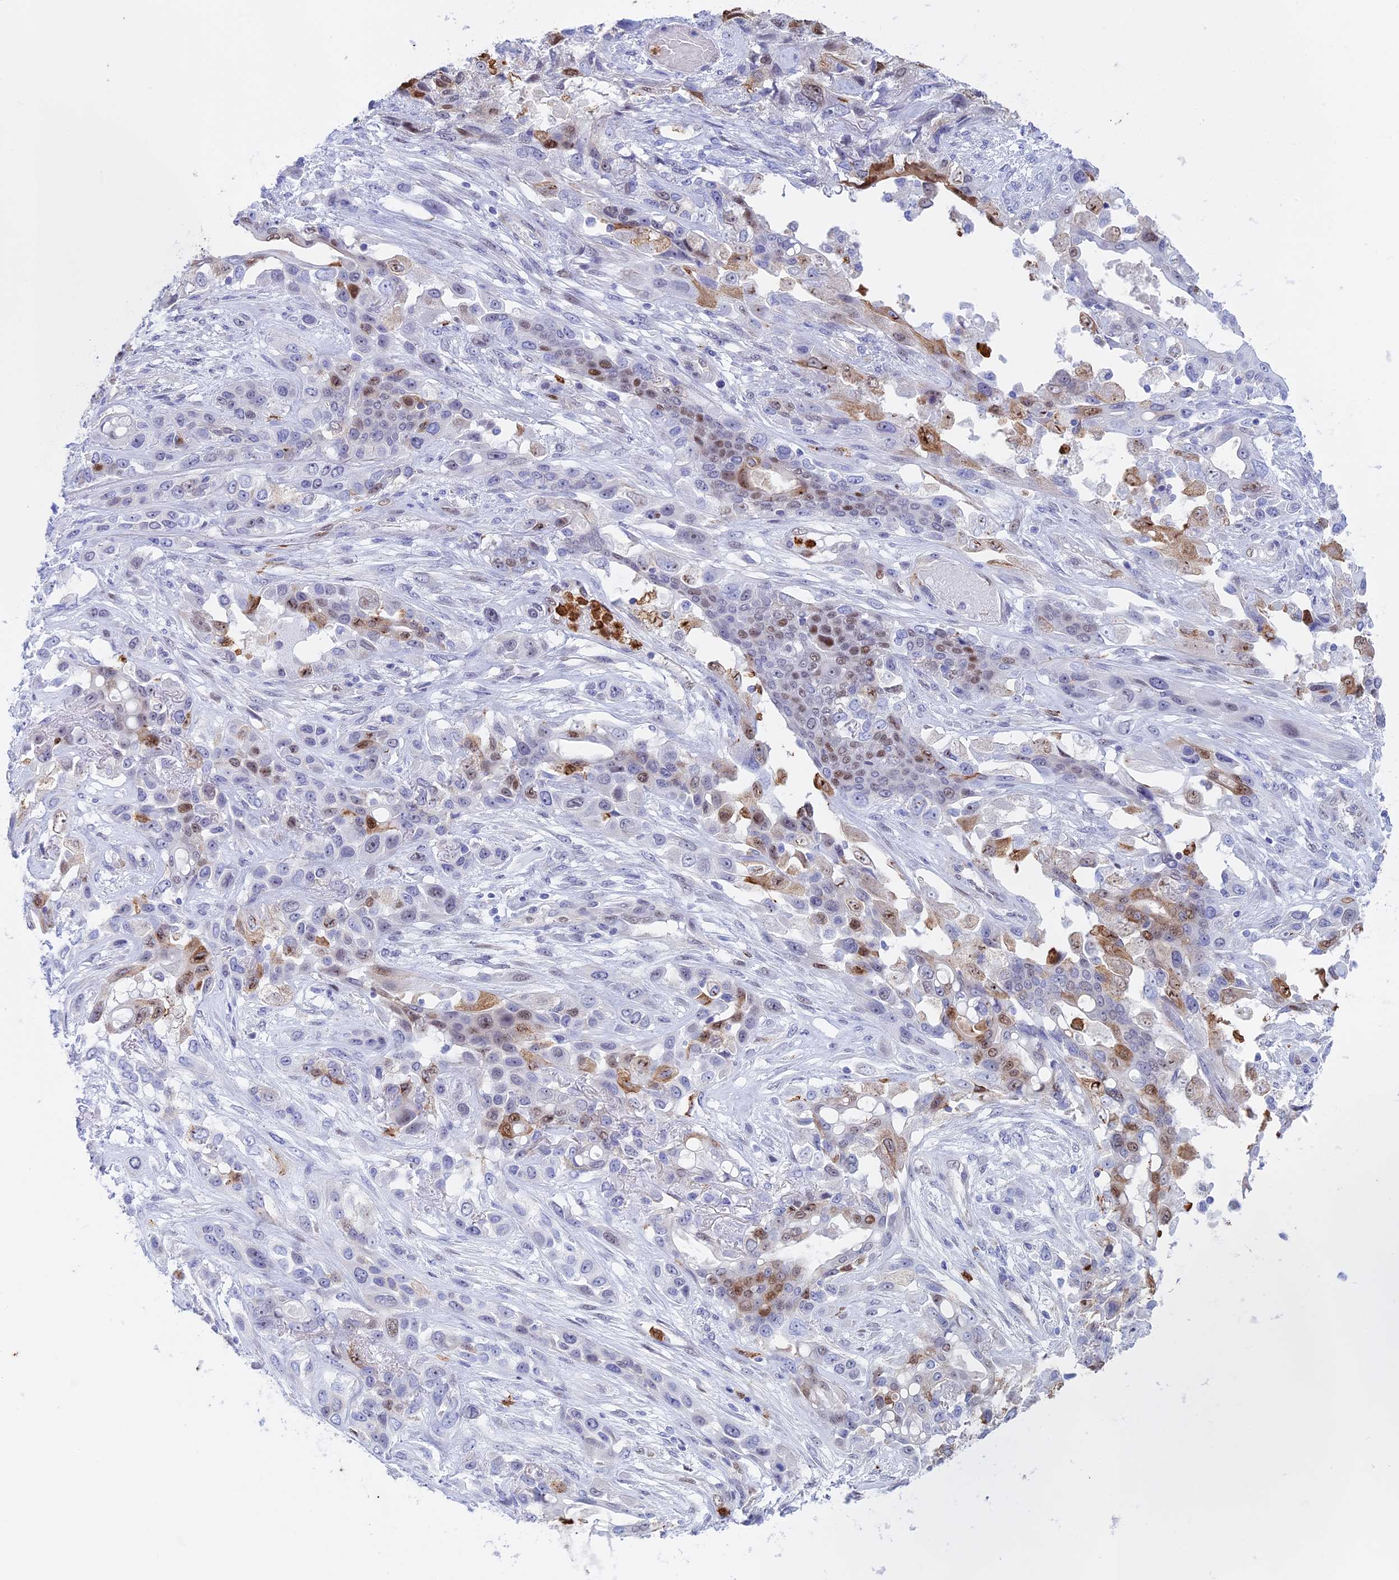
{"staining": {"intensity": "moderate", "quantity": "<25%", "location": "nuclear"}, "tissue": "lung cancer", "cell_type": "Tumor cells", "image_type": "cancer", "snomed": [{"axis": "morphology", "description": "Squamous cell carcinoma, NOS"}, {"axis": "topography", "description": "Lung"}], "caption": "Squamous cell carcinoma (lung) tissue displays moderate nuclear staining in about <25% of tumor cells, visualized by immunohistochemistry.", "gene": "SLC26A1", "patient": {"sex": "female", "age": 70}}